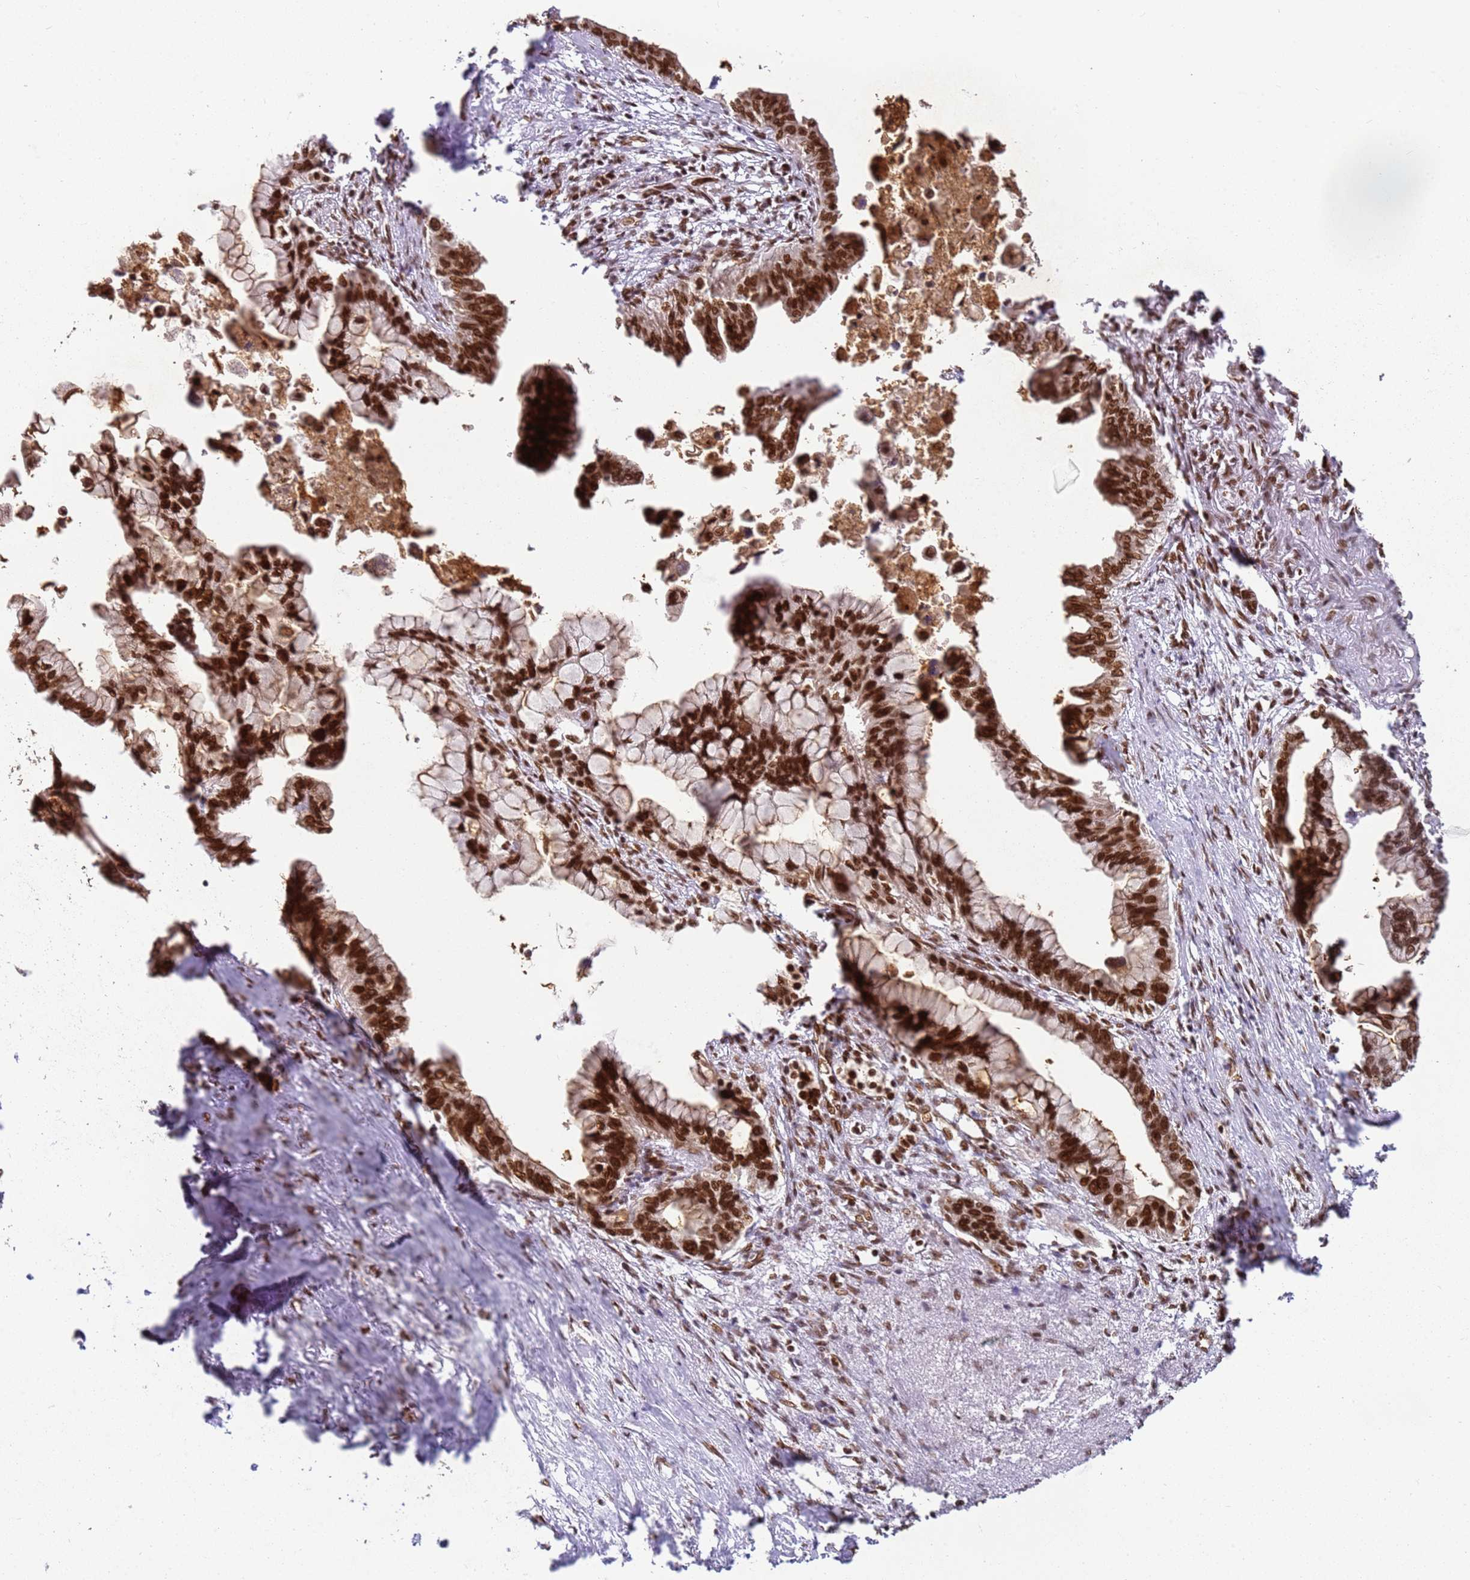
{"staining": {"intensity": "strong", "quantity": ">75%", "location": "nuclear"}, "tissue": "pancreatic cancer", "cell_type": "Tumor cells", "image_type": "cancer", "snomed": [{"axis": "morphology", "description": "Adenocarcinoma, NOS"}, {"axis": "topography", "description": "Pancreas"}], "caption": "Protein expression analysis of pancreatic cancer exhibits strong nuclear expression in about >75% of tumor cells.", "gene": "TENT4A", "patient": {"sex": "female", "age": 83}}